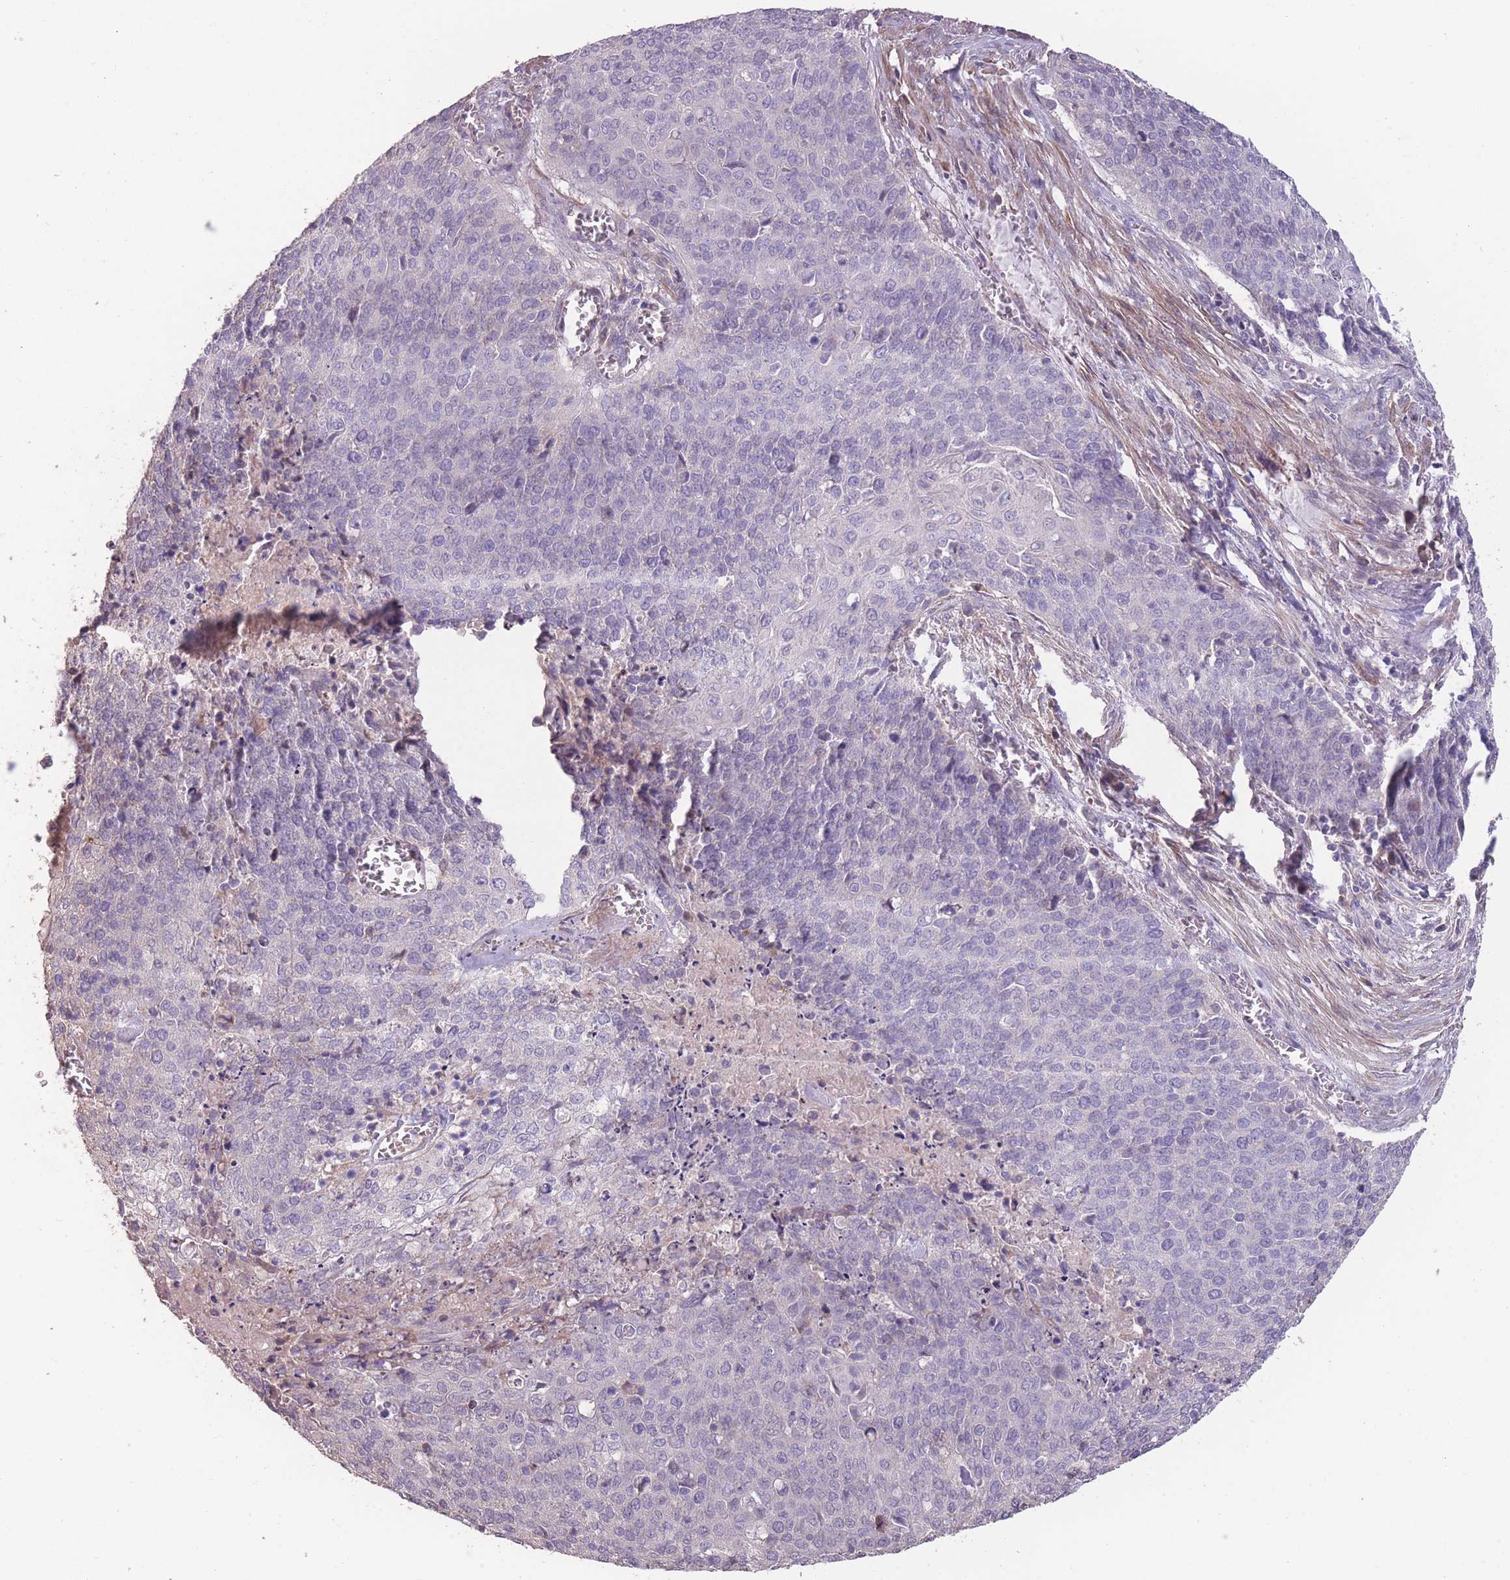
{"staining": {"intensity": "negative", "quantity": "none", "location": "none"}, "tissue": "cervical cancer", "cell_type": "Tumor cells", "image_type": "cancer", "snomed": [{"axis": "morphology", "description": "Squamous cell carcinoma, NOS"}, {"axis": "topography", "description": "Cervix"}], "caption": "Immunohistochemistry (IHC) histopathology image of human squamous cell carcinoma (cervical) stained for a protein (brown), which displays no positivity in tumor cells. (DAB immunohistochemistry, high magnification).", "gene": "RSPH10B", "patient": {"sex": "female", "age": 39}}